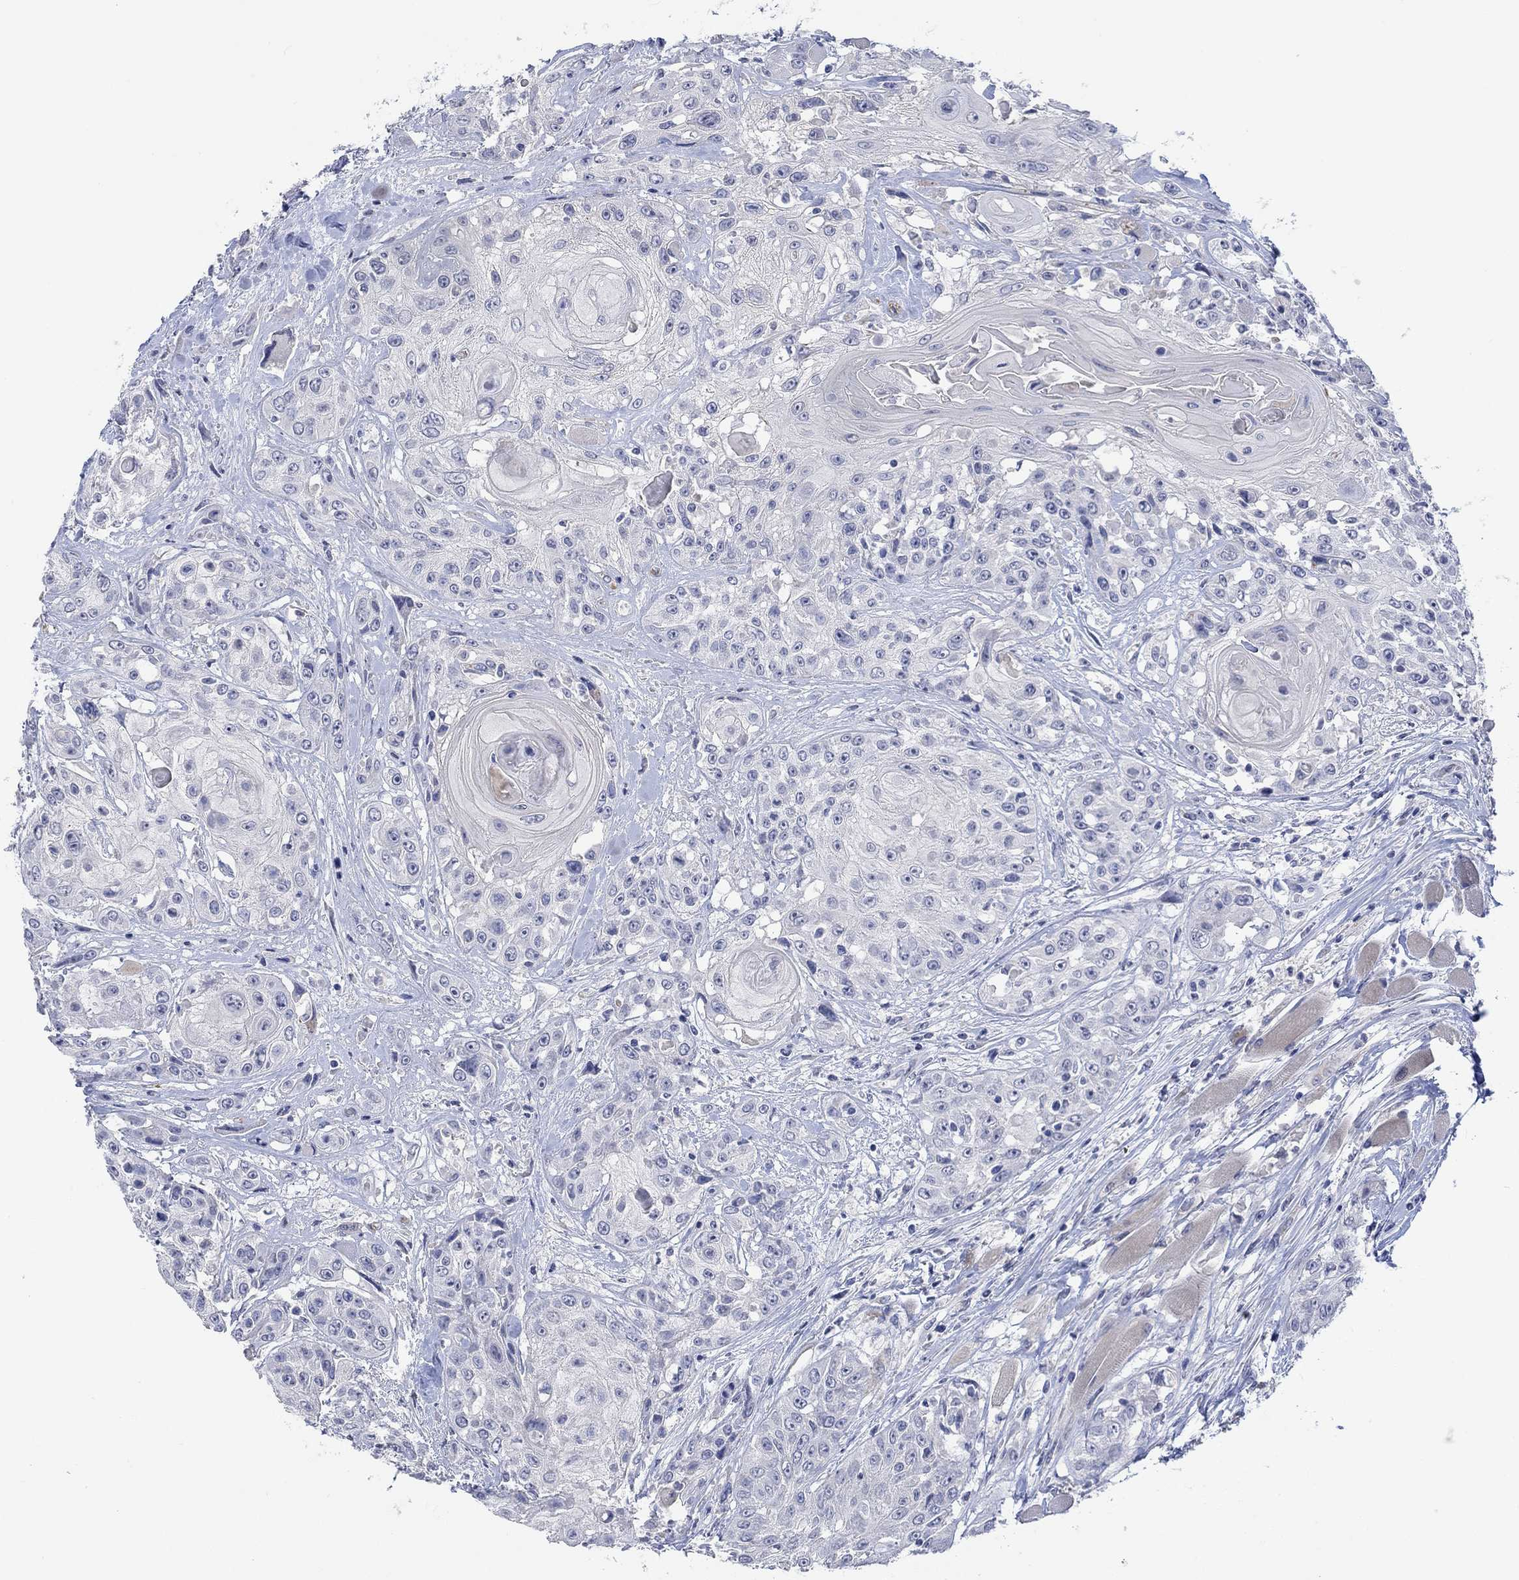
{"staining": {"intensity": "negative", "quantity": "none", "location": "none"}, "tissue": "head and neck cancer", "cell_type": "Tumor cells", "image_type": "cancer", "snomed": [{"axis": "morphology", "description": "Squamous cell carcinoma, NOS"}, {"axis": "topography", "description": "Head-Neck"}], "caption": "Immunohistochemistry (IHC) micrograph of human squamous cell carcinoma (head and neck) stained for a protein (brown), which demonstrates no expression in tumor cells.", "gene": "DLK1", "patient": {"sex": "female", "age": 59}}